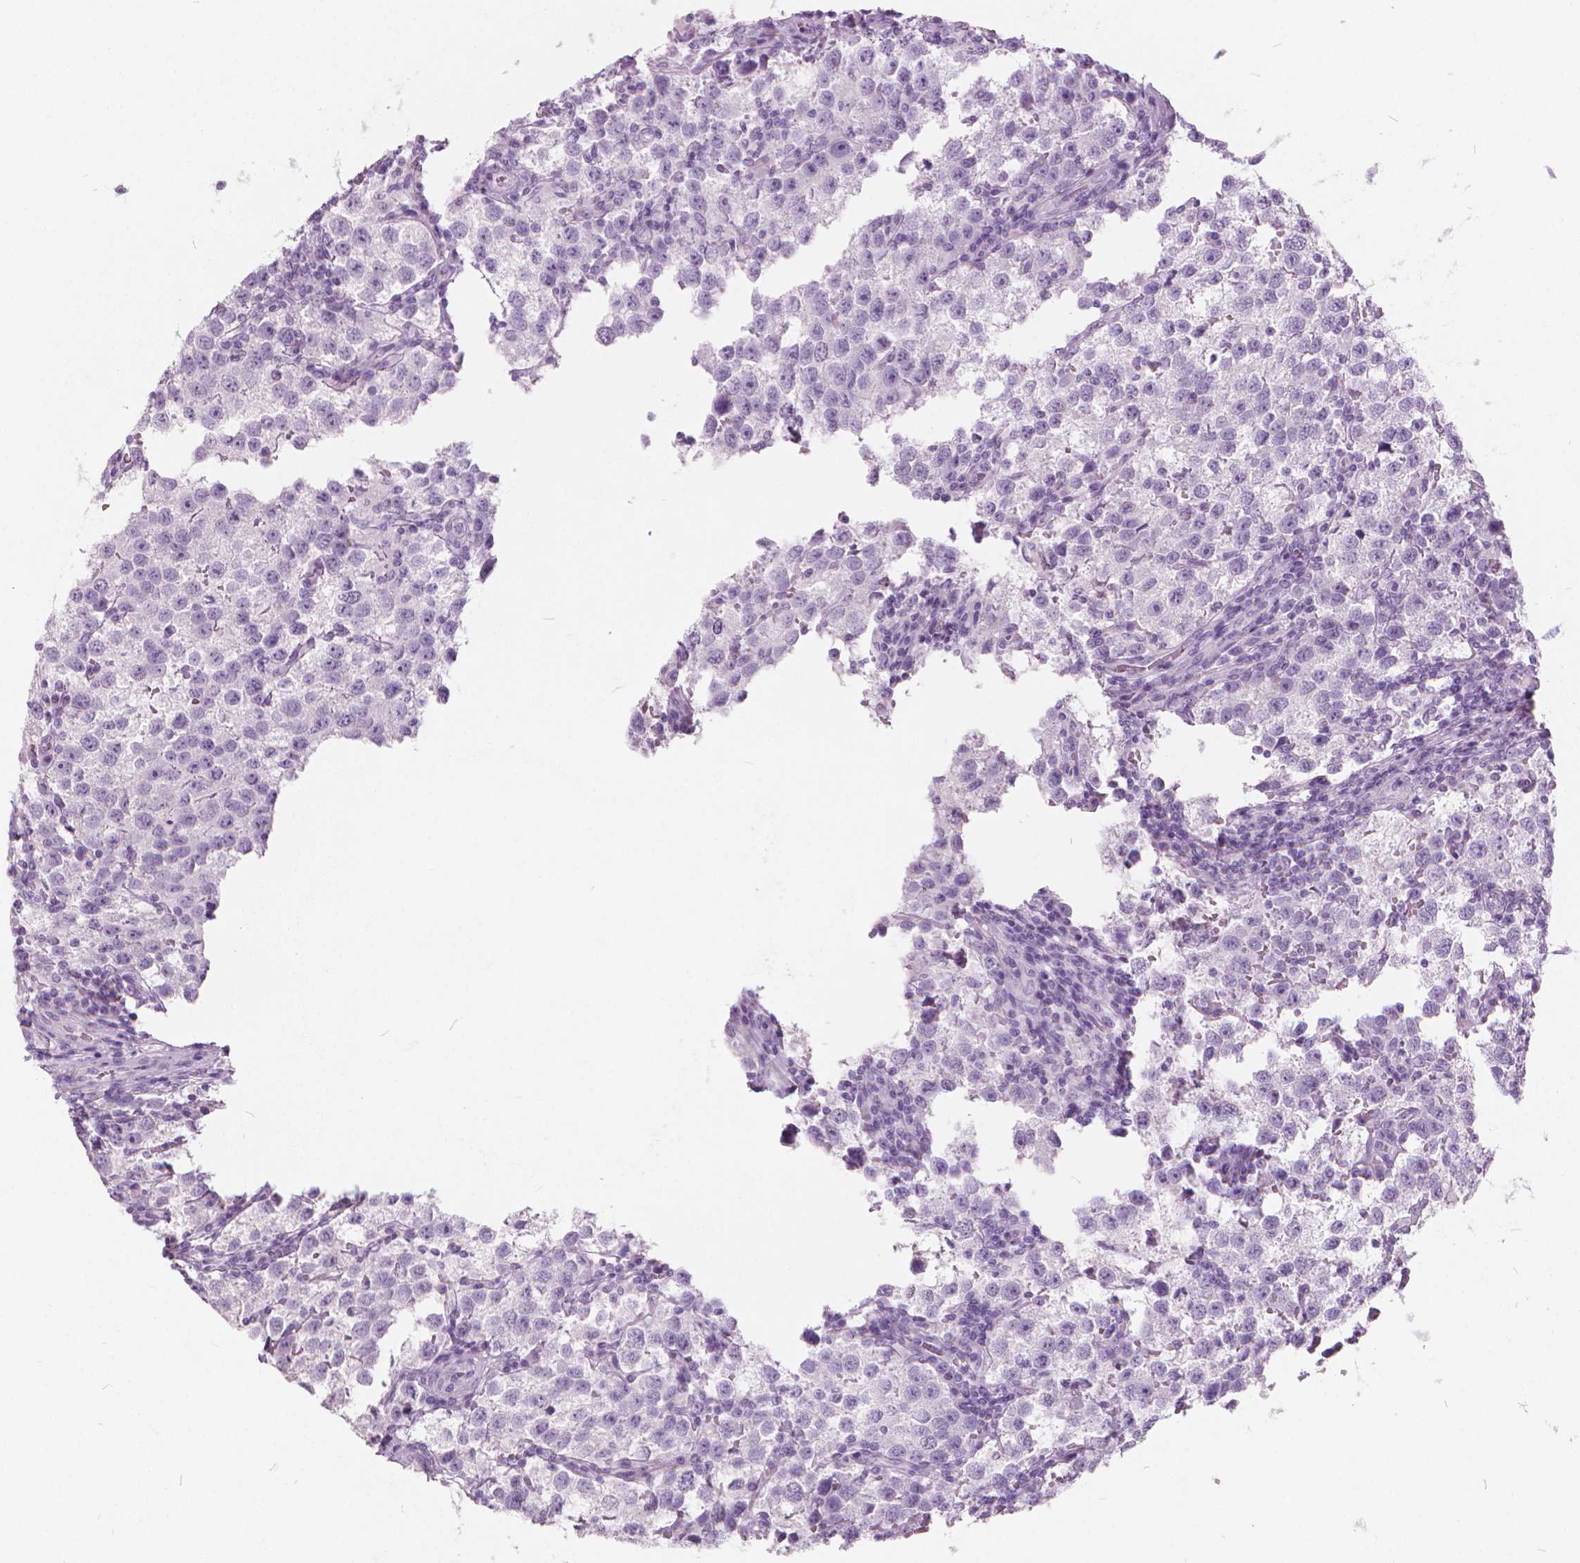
{"staining": {"intensity": "negative", "quantity": "none", "location": "none"}, "tissue": "testis cancer", "cell_type": "Tumor cells", "image_type": "cancer", "snomed": [{"axis": "morphology", "description": "Seminoma, NOS"}, {"axis": "topography", "description": "Testis"}], "caption": "Human testis cancer (seminoma) stained for a protein using immunohistochemistry (IHC) displays no positivity in tumor cells.", "gene": "DNM1", "patient": {"sex": "male", "age": 37}}